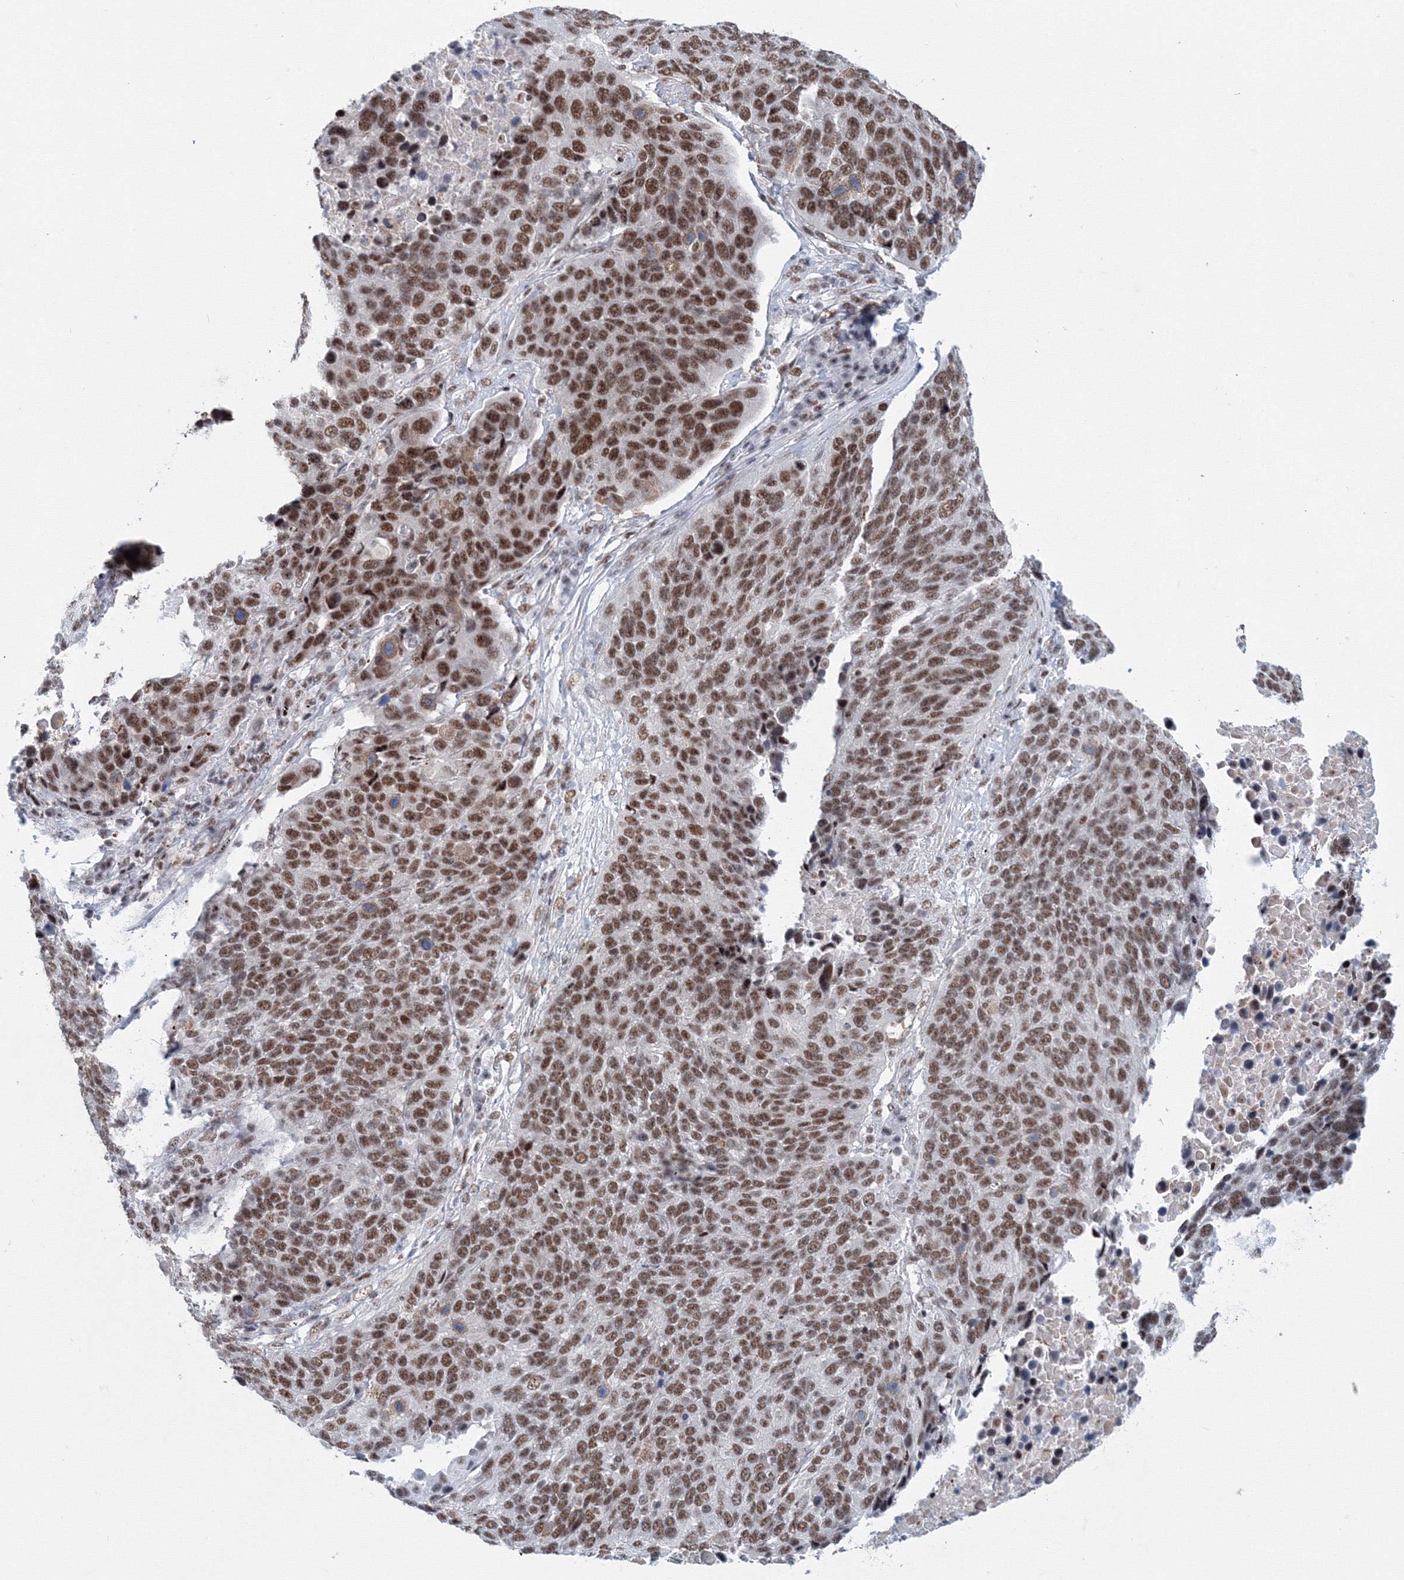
{"staining": {"intensity": "moderate", "quantity": ">75%", "location": "nuclear"}, "tissue": "lung cancer", "cell_type": "Tumor cells", "image_type": "cancer", "snomed": [{"axis": "morphology", "description": "Squamous cell carcinoma, NOS"}, {"axis": "topography", "description": "Lung"}], "caption": "Moderate nuclear expression is present in approximately >75% of tumor cells in lung cancer (squamous cell carcinoma). (DAB IHC, brown staining for protein, blue staining for nuclei).", "gene": "SF3B6", "patient": {"sex": "male", "age": 66}}